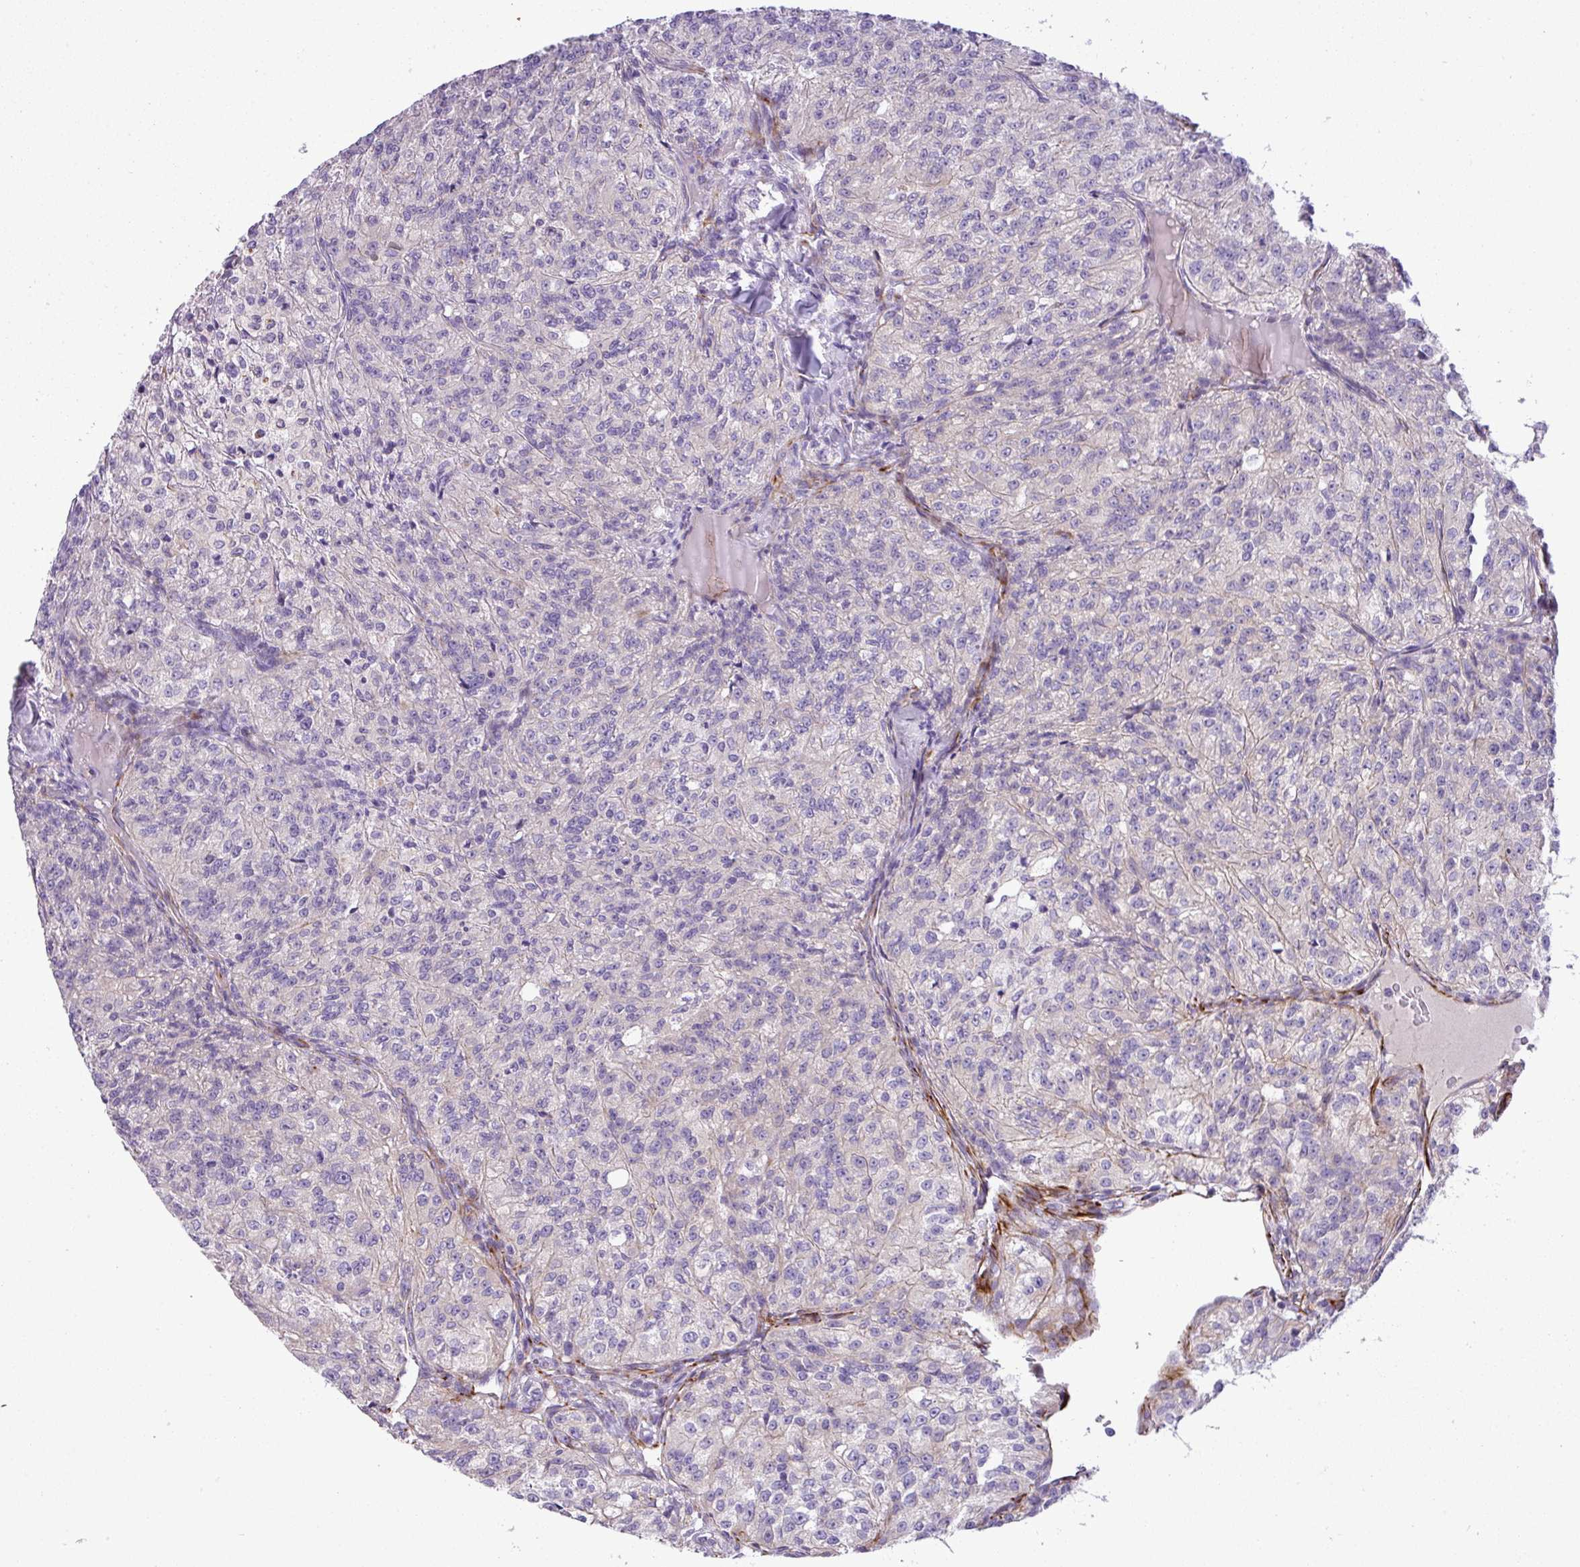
{"staining": {"intensity": "negative", "quantity": "none", "location": "none"}, "tissue": "renal cancer", "cell_type": "Tumor cells", "image_type": "cancer", "snomed": [{"axis": "morphology", "description": "Adenocarcinoma, NOS"}, {"axis": "topography", "description": "Kidney"}], "caption": "Renal adenocarcinoma stained for a protein using IHC reveals no expression tumor cells.", "gene": "ENSG00000273748", "patient": {"sex": "female", "age": 63}}